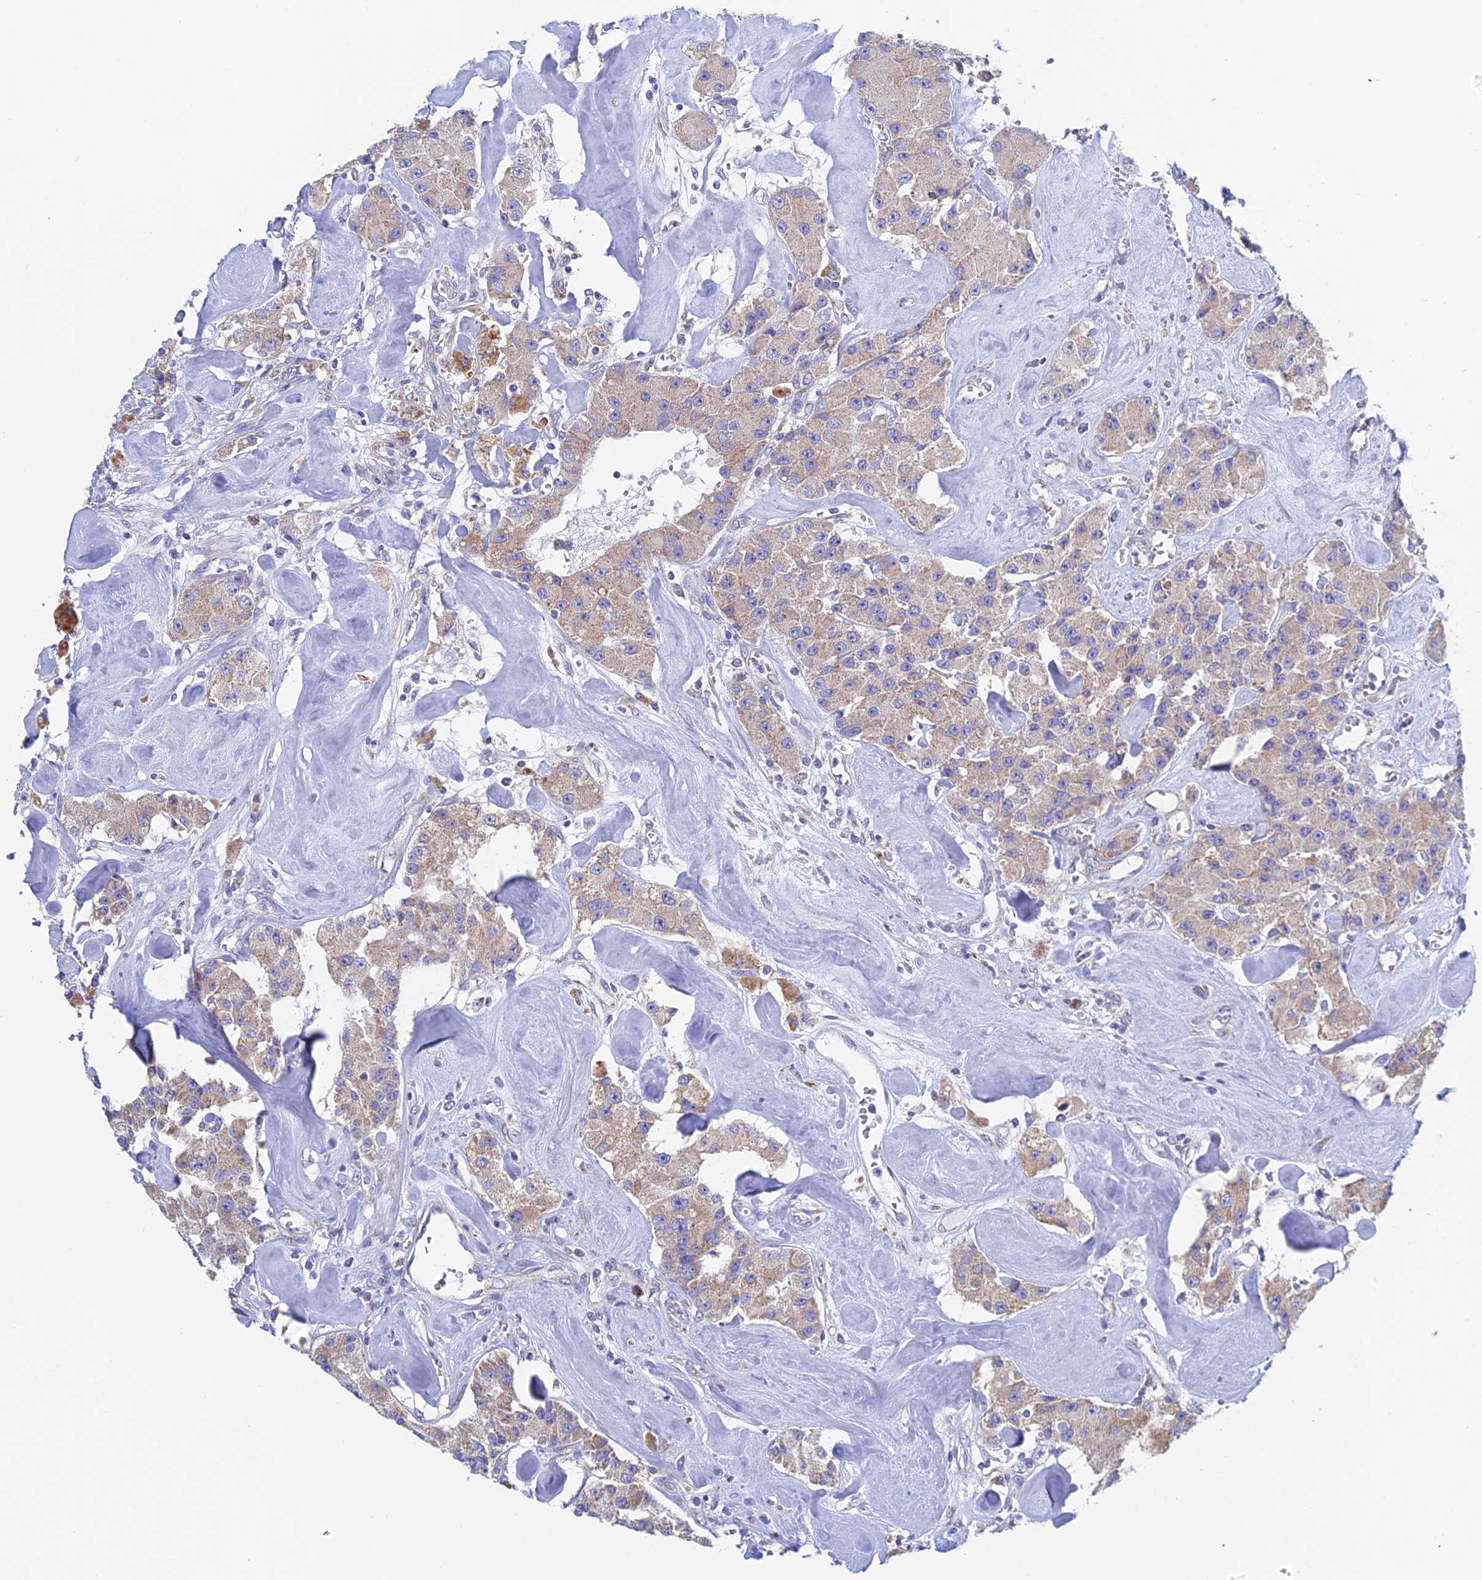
{"staining": {"intensity": "moderate", "quantity": "<25%", "location": "cytoplasmic/membranous"}, "tissue": "carcinoid", "cell_type": "Tumor cells", "image_type": "cancer", "snomed": [{"axis": "morphology", "description": "Carcinoid, malignant, NOS"}, {"axis": "topography", "description": "Pancreas"}], "caption": "Approximately <25% of tumor cells in carcinoid show moderate cytoplasmic/membranous protein positivity as visualized by brown immunohistochemical staining.", "gene": "CRACR2B", "patient": {"sex": "male", "age": 41}}